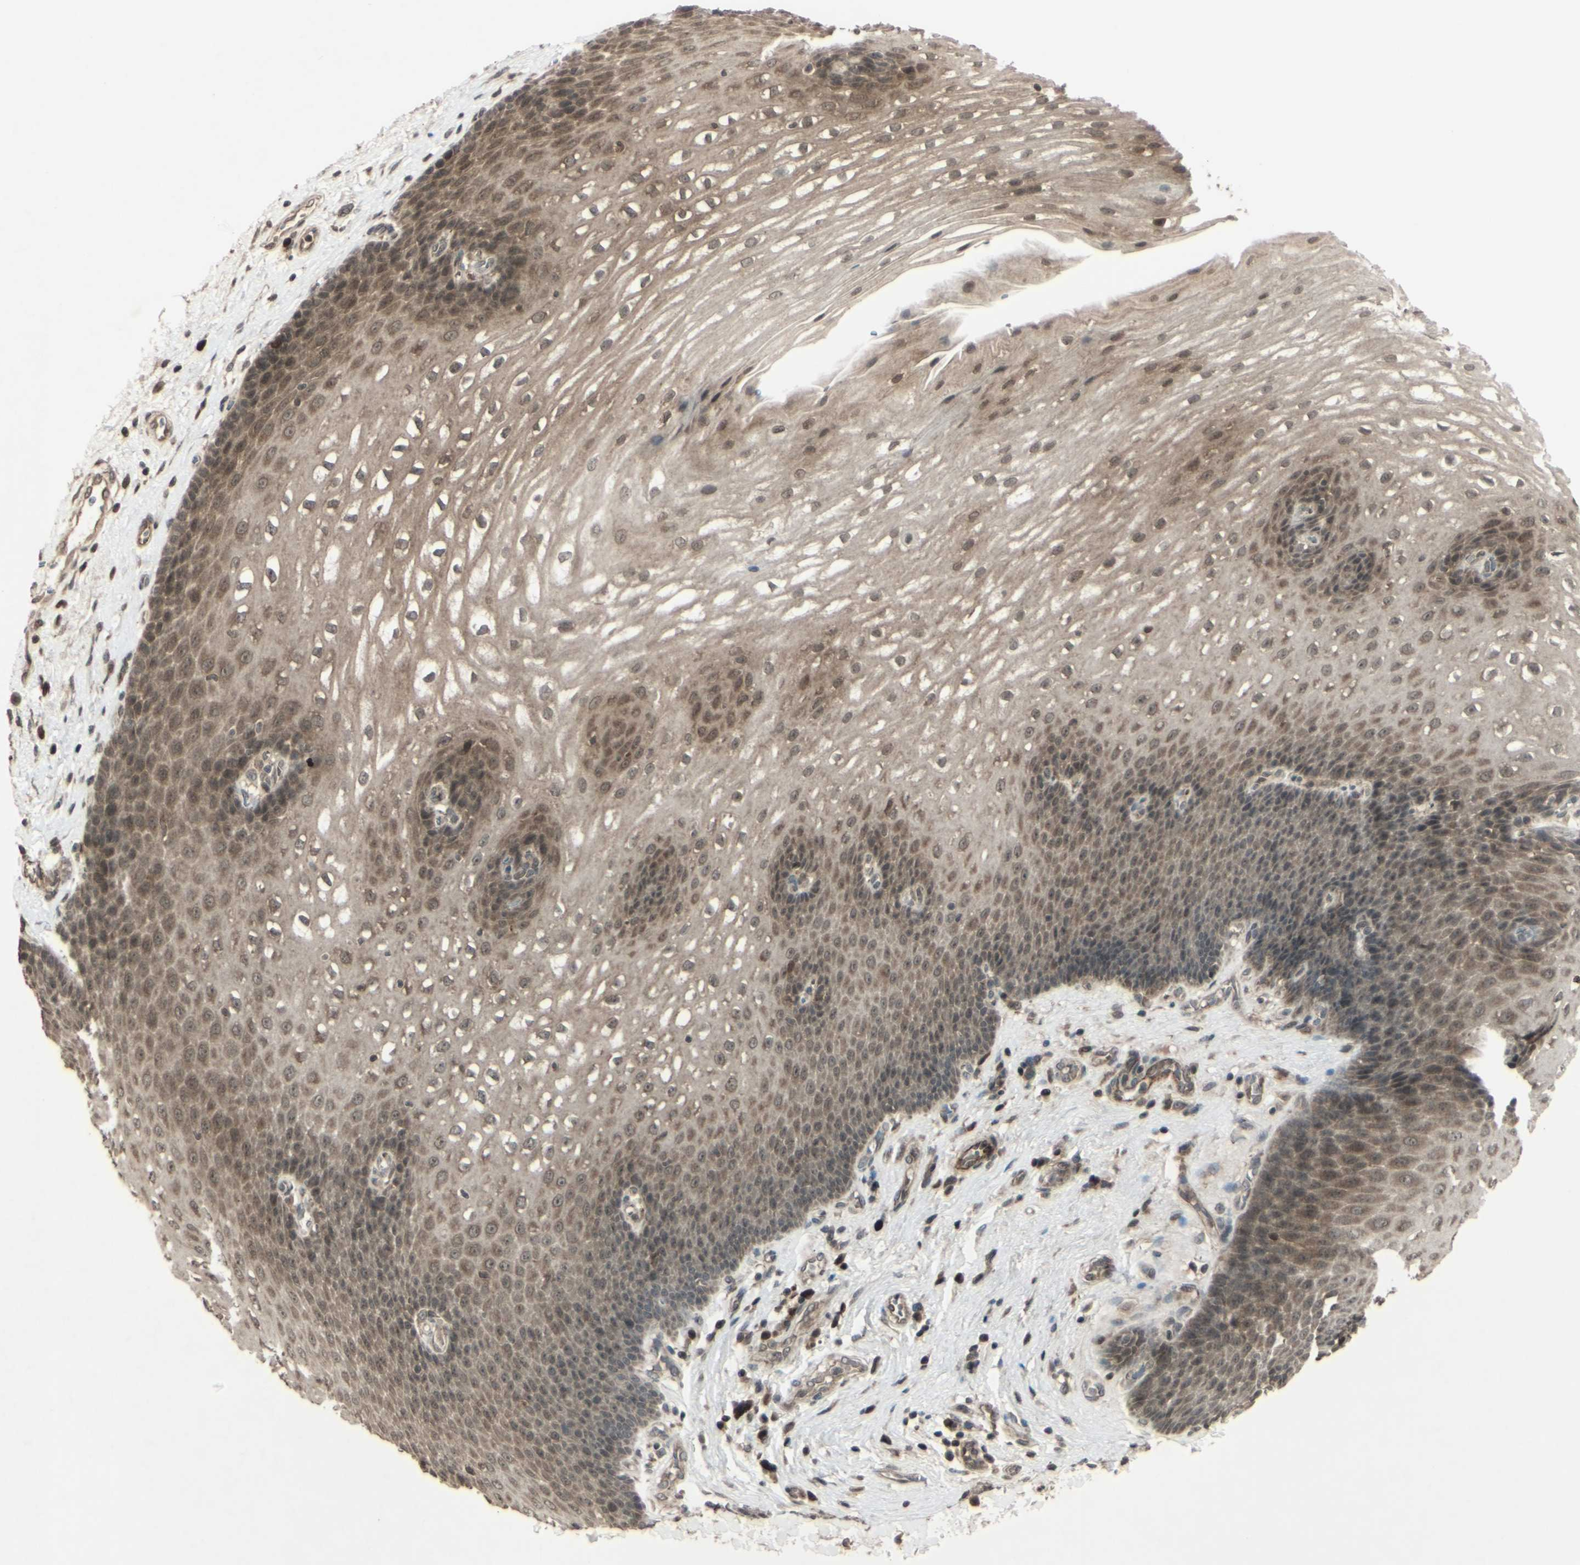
{"staining": {"intensity": "weak", "quantity": "25%-75%", "location": "cytoplasmic/membranous,nuclear"}, "tissue": "esophagus", "cell_type": "Squamous epithelial cells", "image_type": "normal", "snomed": [{"axis": "morphology", "description": "Normal tissue, NOS"}, {"axis": "topography", "description": "Esophagus"}], "caption": "Weak cytoplasmic/membranous,nuclear protein expression is present in approximately 25%-75% of squamous epithelial cells in esophagus.", "gene": "BLNK", "patient": {"sex": "male", "age": 48}}